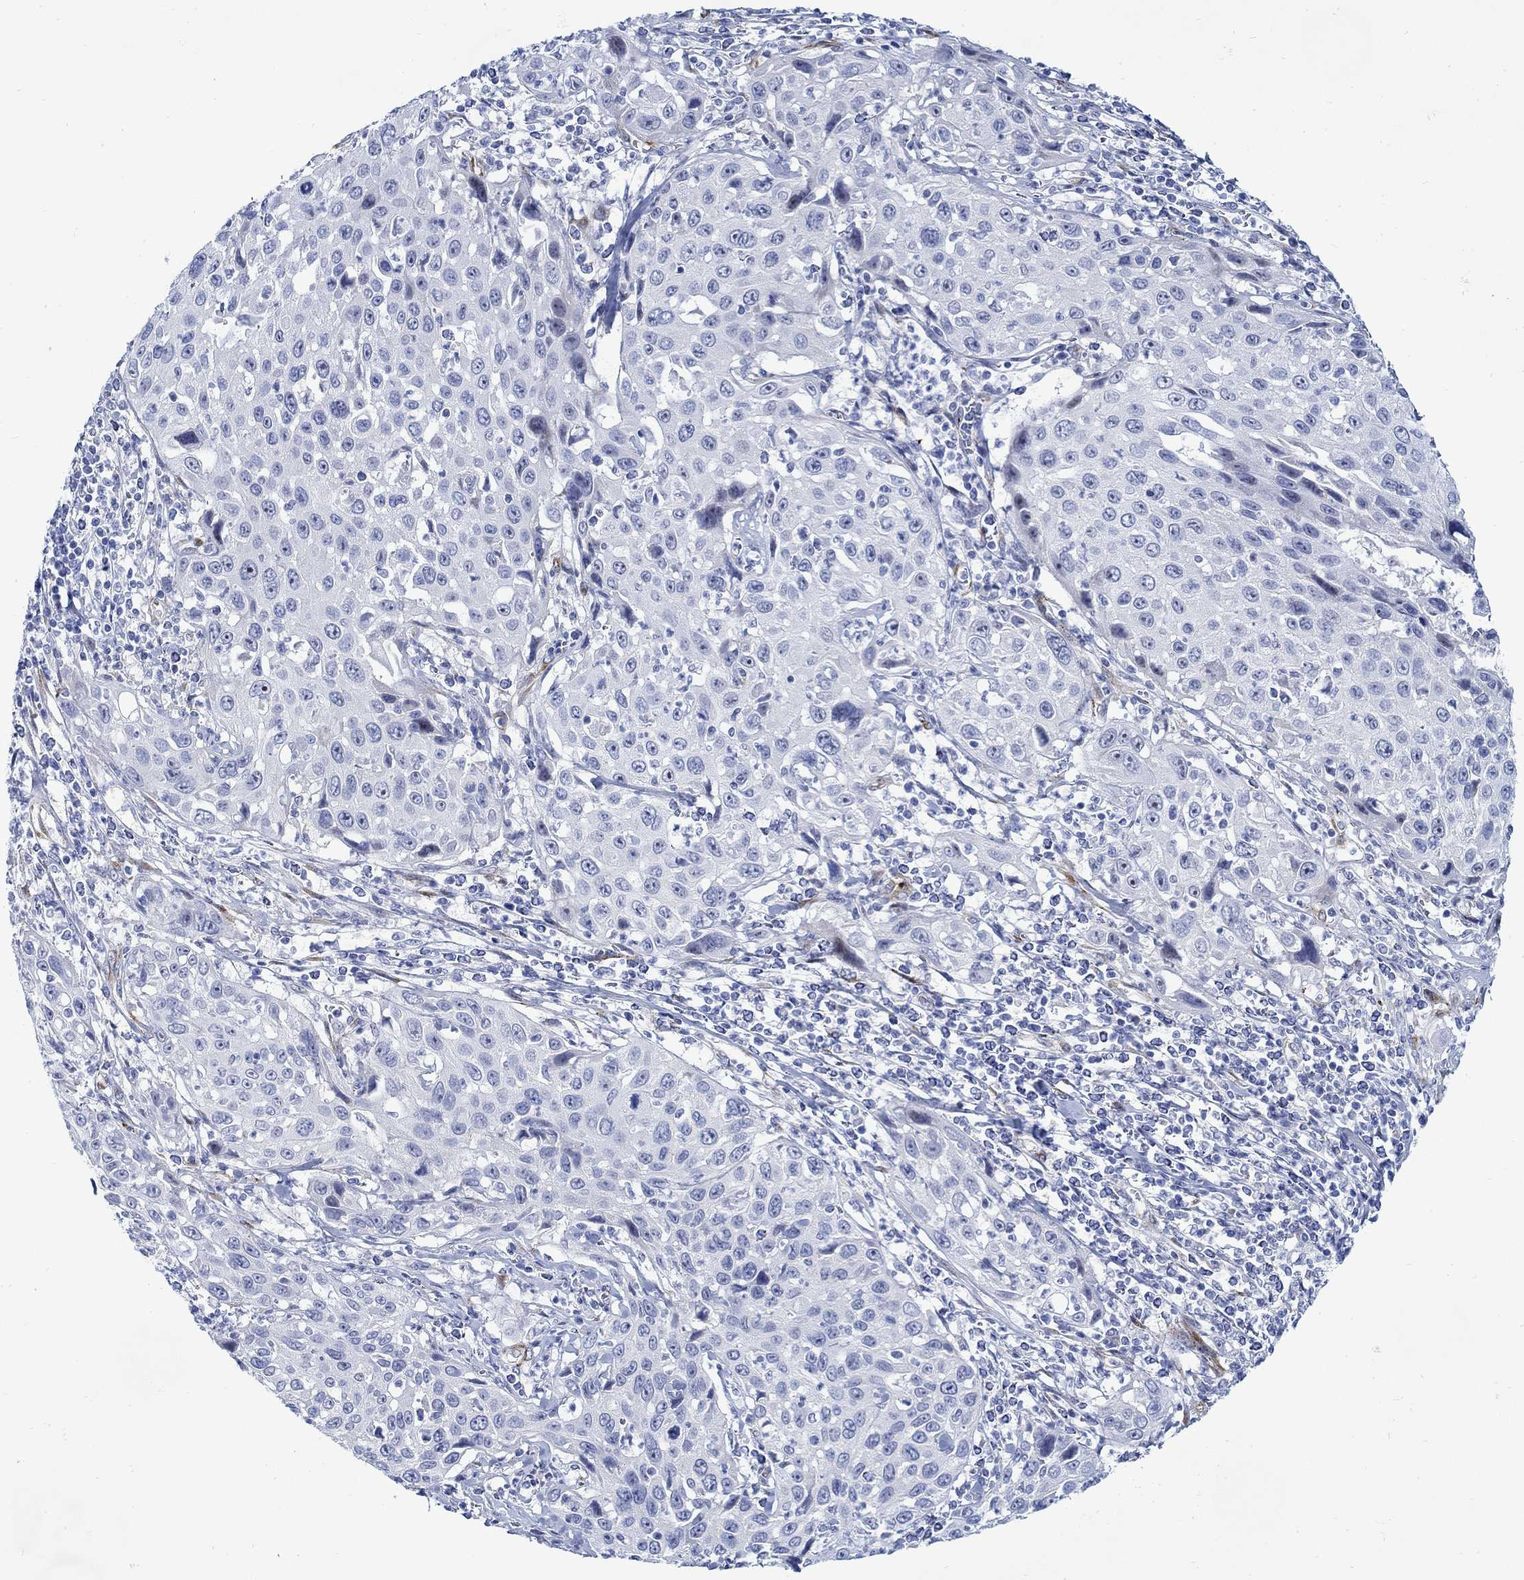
{"staining": {"intensity": "negative", "quantity": "none", "location": "none"}, "tissue": "cervical cancer", "cell_type": "Tumor cells", "image_type": "cancer", "snomed": [{"axis": "morphology", "description": "Squamous cell carcinoma, NOS"}, {"axis": "topography", "description": "Cervix"}], "caption": "IHC of cervical squamous cell carcinoma displays no staining in tumor cells.", "gene": "KSR2", "patient": {"sex": "female", "age": 26}}